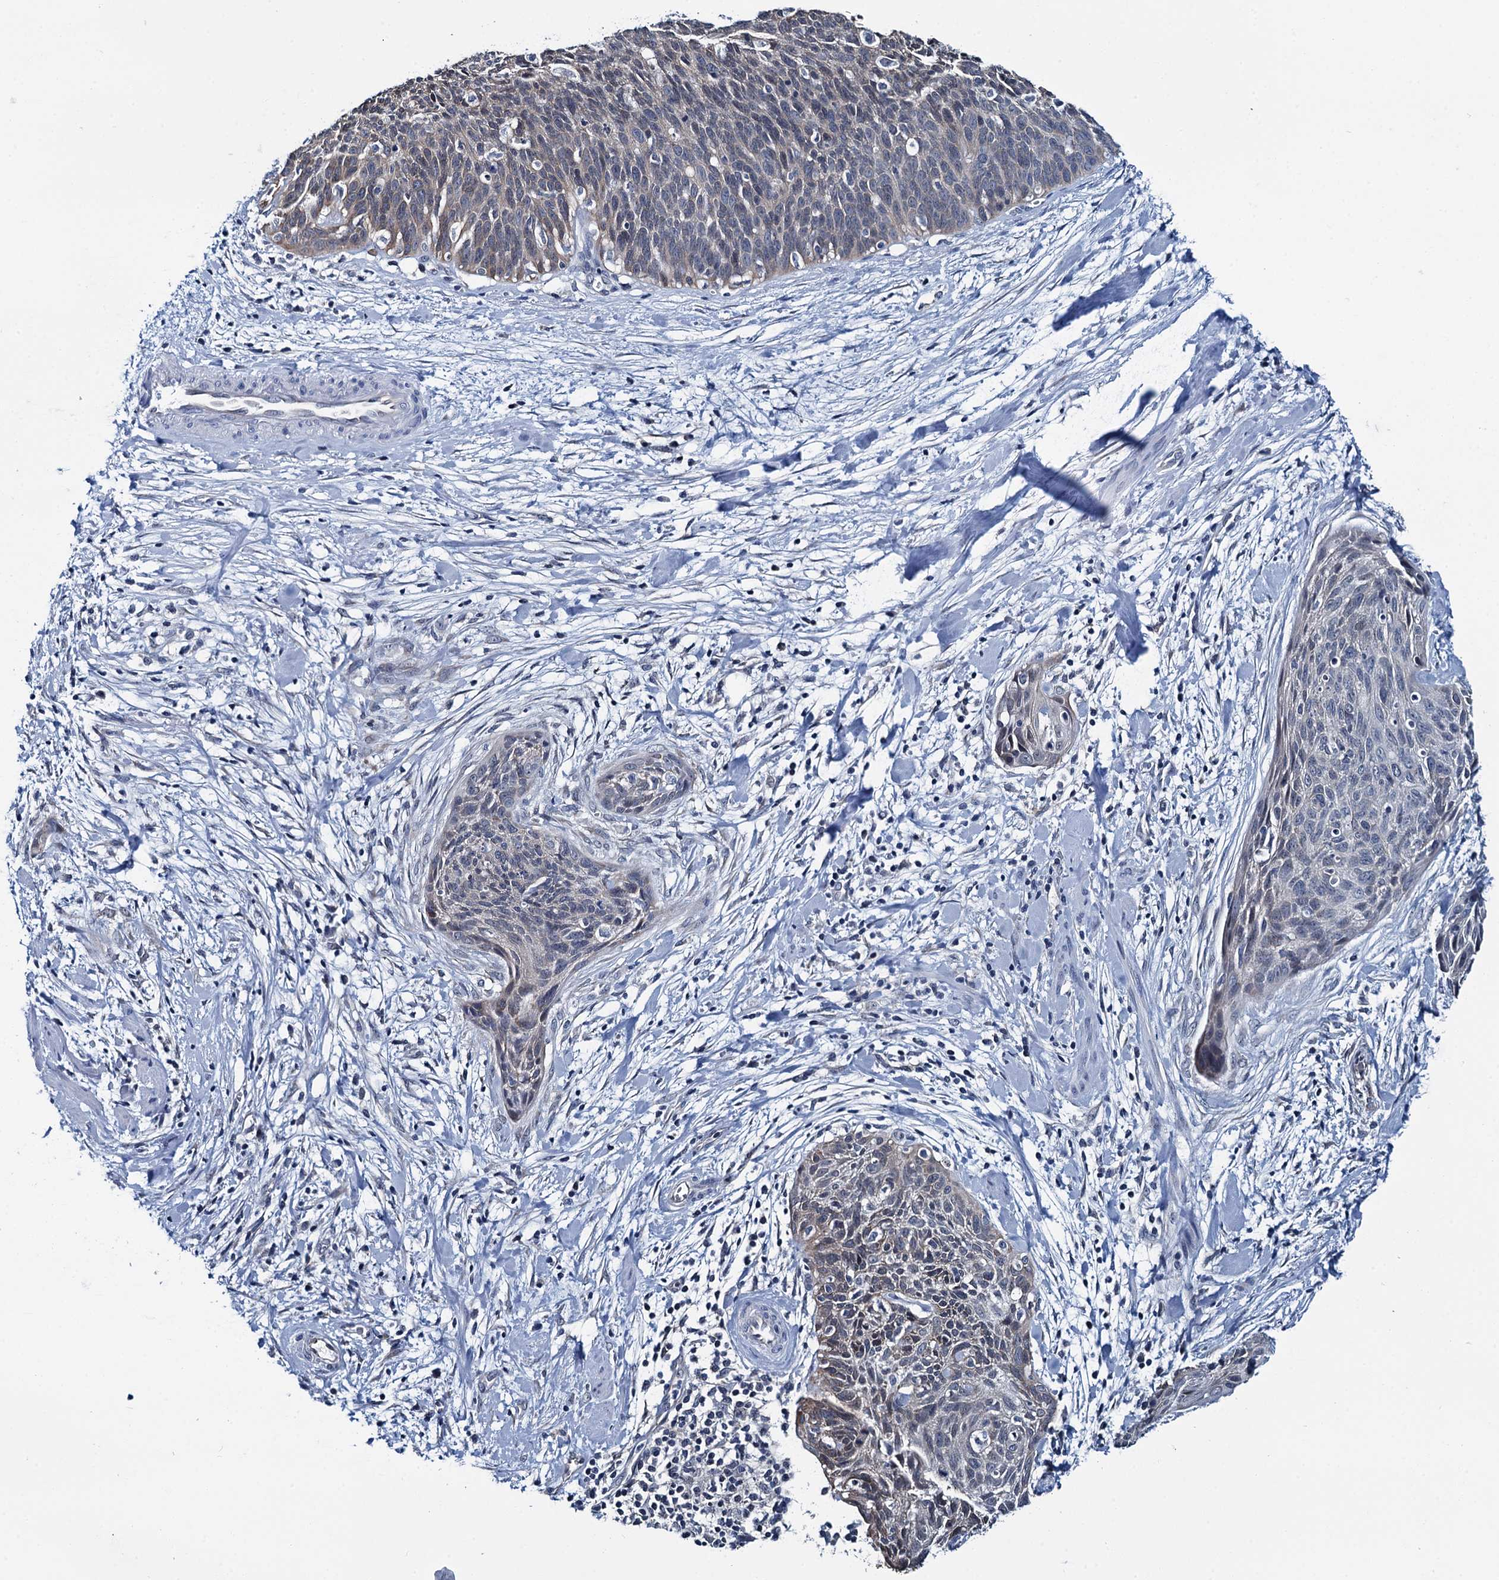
{"staining": {"intensity": "weak", "quantity": "<25%", "location": "cytoplasmic/membranous"}, "tissue": "cervical cancer", "cell_type": "Tumor cells", "image_type": "cancer", "snomed": [{"axis": "morphology", "description": "Squamous cell carcinoma, NOS"}, {"axis": "topography", "description": "Cervix"}], "caption": "Human cervical cancer stained for a protein using immunohistochemistry exhibits no staining in tumor cells.", "gene": "MIOX", "patient": {"sex": "female", "age": 55}}